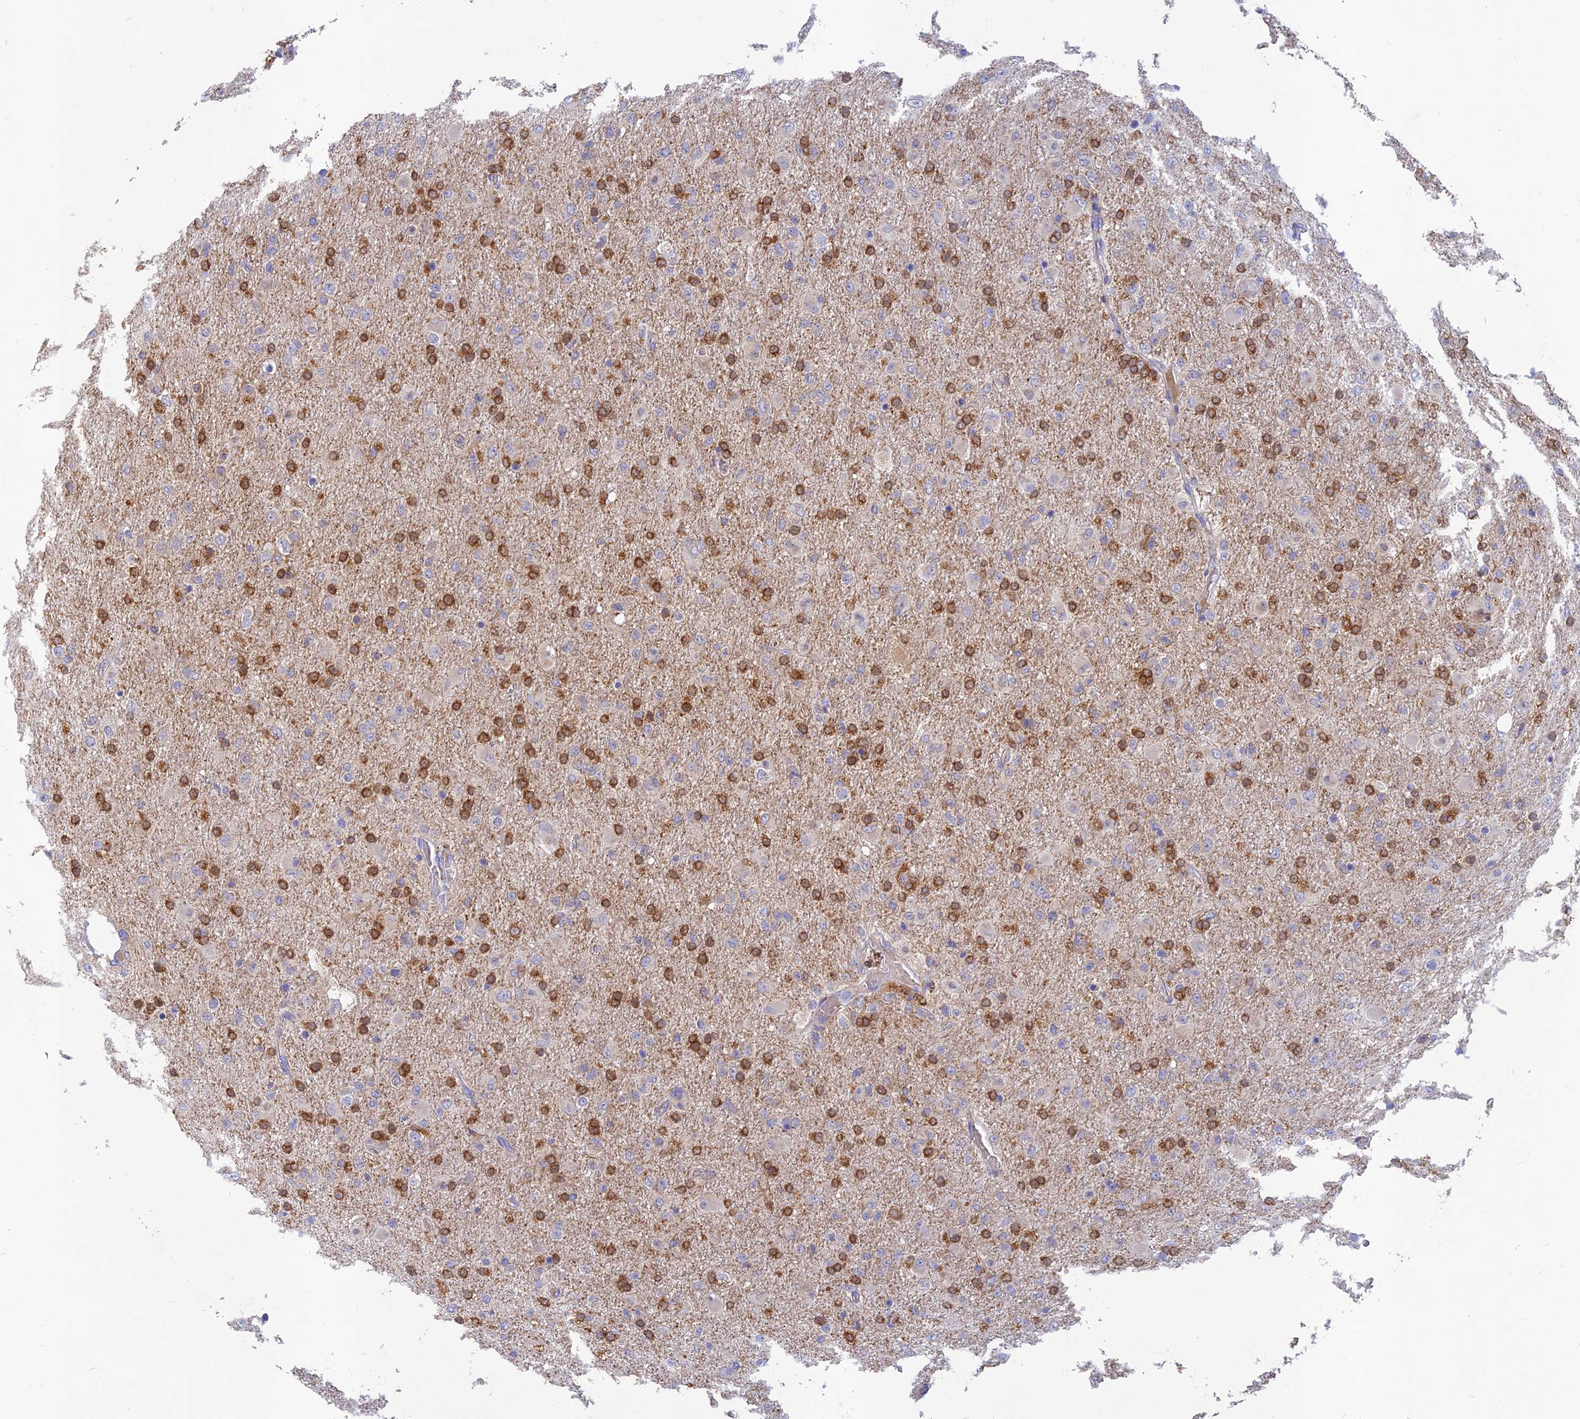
{"staining": {"intensity": "moderate", "quantity": "25%-75%", "location": "cytoplasmic/membranous"}, "tissue": "glioma", "cell_type": "Tumor cells", "image_type": "cancer", "snomed": [{"axis": "morphology", "description": "Glioma, malignant, Low grade"}, {"axis": "topography", "description": "Brain"}], "caption": "This is an image of IHC staining of glioma, which shows moderate positivity in the cytoplasmic/membranous of tumor cells.", "gene": "CACNA1B", "patient": {"sex": "male", "age": 65}}